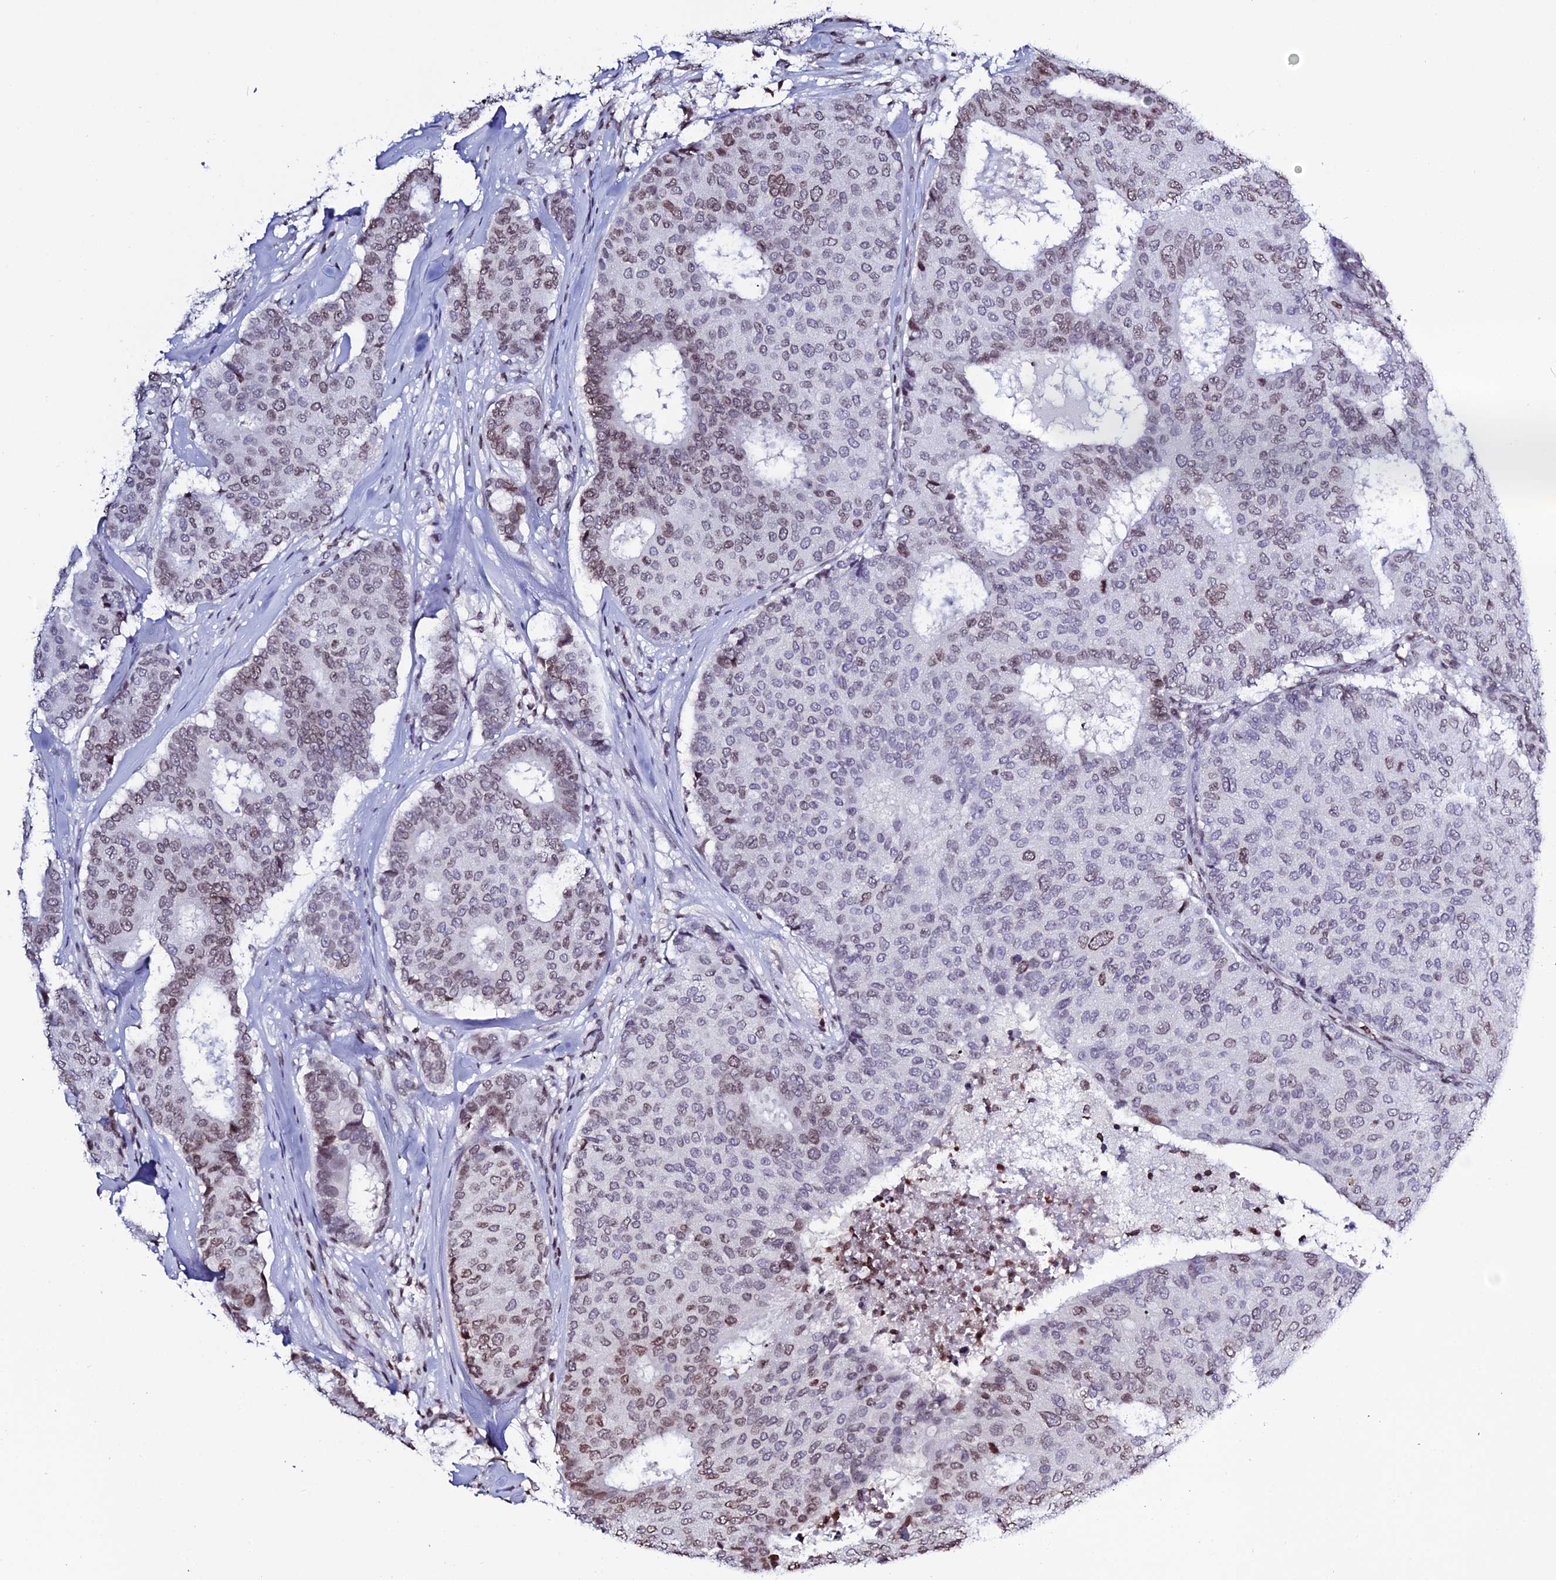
{"staining": {"intensity": "moderate", "quantity": ">75%", "location": "nuclear"}, "tissue": "breast cancer", "cell_type": "Tumor cells", "image_type": "cancer", "snomed": [{"axis": "morphology", "description": "Duct carcinoma"}, {"axis": "topography", "description": "Breast"}], "caption": "A brown stain shows moderate nuclear expression of a protein in breast cancer tumor cells.", "gene": "MACROH2A2", "patient": {"sex": "female", "age": 75}}